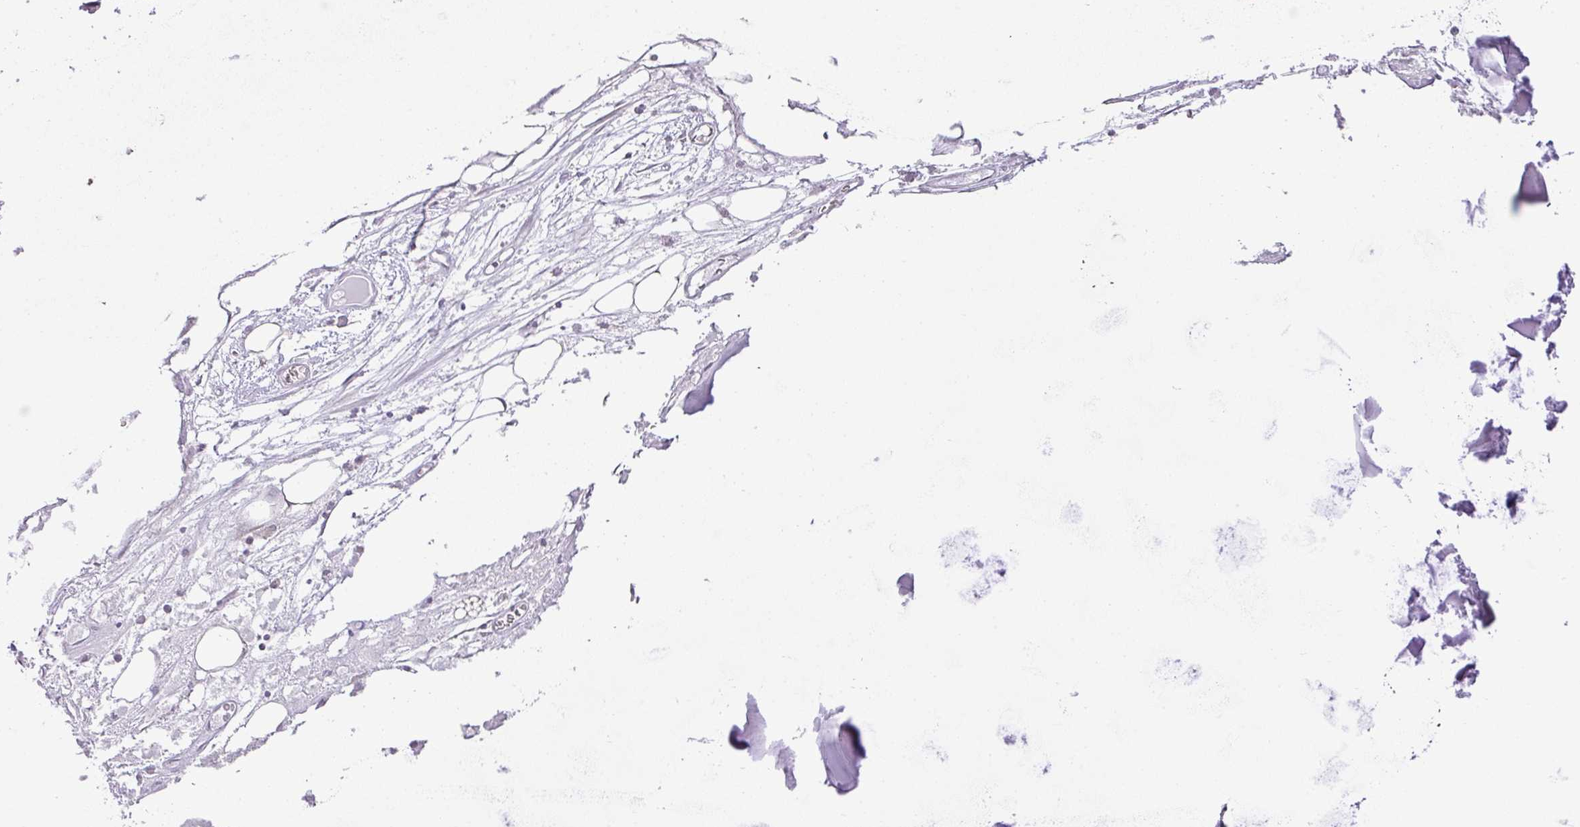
{"staining": {"intensity": "moderate", "quantity": "<25%", "location": "cytoplasmic/membranous"}, "tissue": "adipose tissue", "cell_type": "Adipocytes", "image_type": "normal", "snomed": [{"axis": "morphology", "description": "Normal tissue, NOS"}, {"axis": "topography", "description": "Cartilage tissue"}], "caption": "Brown immunohistochemical staining in normal human adipose tissue demonstrates moderate cytoplasmic/membranous positivity in approximately <25% of adipocytes. The staining was performed using DAB to visualize the protein expression in brown, while the nuclei were stained in blue with hematoxylin (Magnification: 20x).", "gene": "VENTX", "patient": {"sex": "male", "age": 57}}